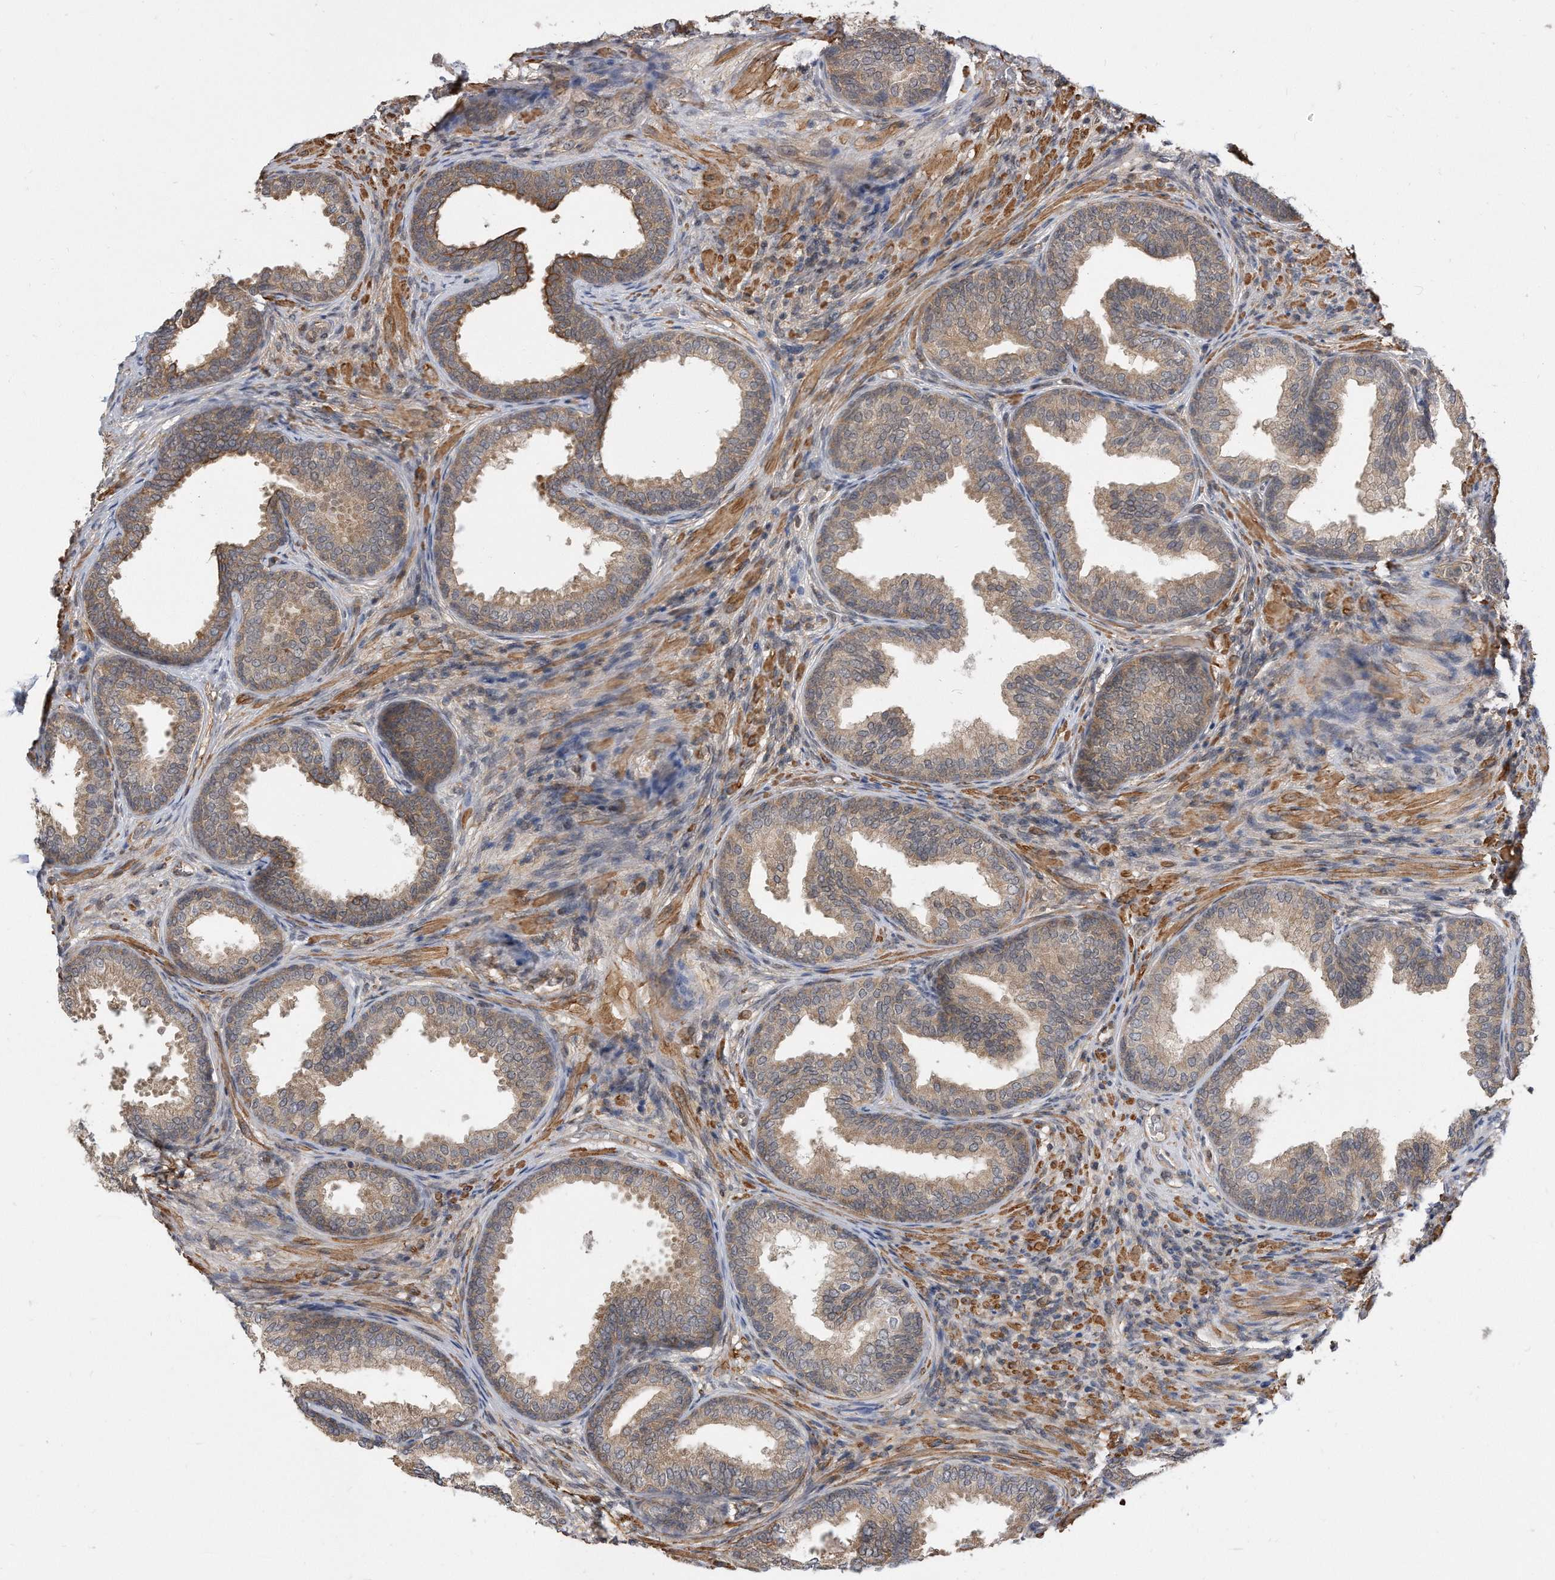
{"staining": {"intensity": "weak", "quantity": "25%-75%", "location": "cytoplasmic/membranous"}, "tissue": "prostate", "cell_type": "Glandular cells", "image_type": "normal", "snomed": [{"axis": "morphology", "description": "Normal tissue, NOS"}, {"axis": "topography", "description": "Prostate"}], "caption": "Immunohistochemistry (IHC) histopathology image of normal prostate: prostate stained using IHC reveals low levels of weak protein expression localized specifically in the cytoplasmic/membranous of glandular cells, appearing as a cytoplasmic/membranous brown color.", "gene": "TCP1", "patient": {"sex": "male", "age": 76}}